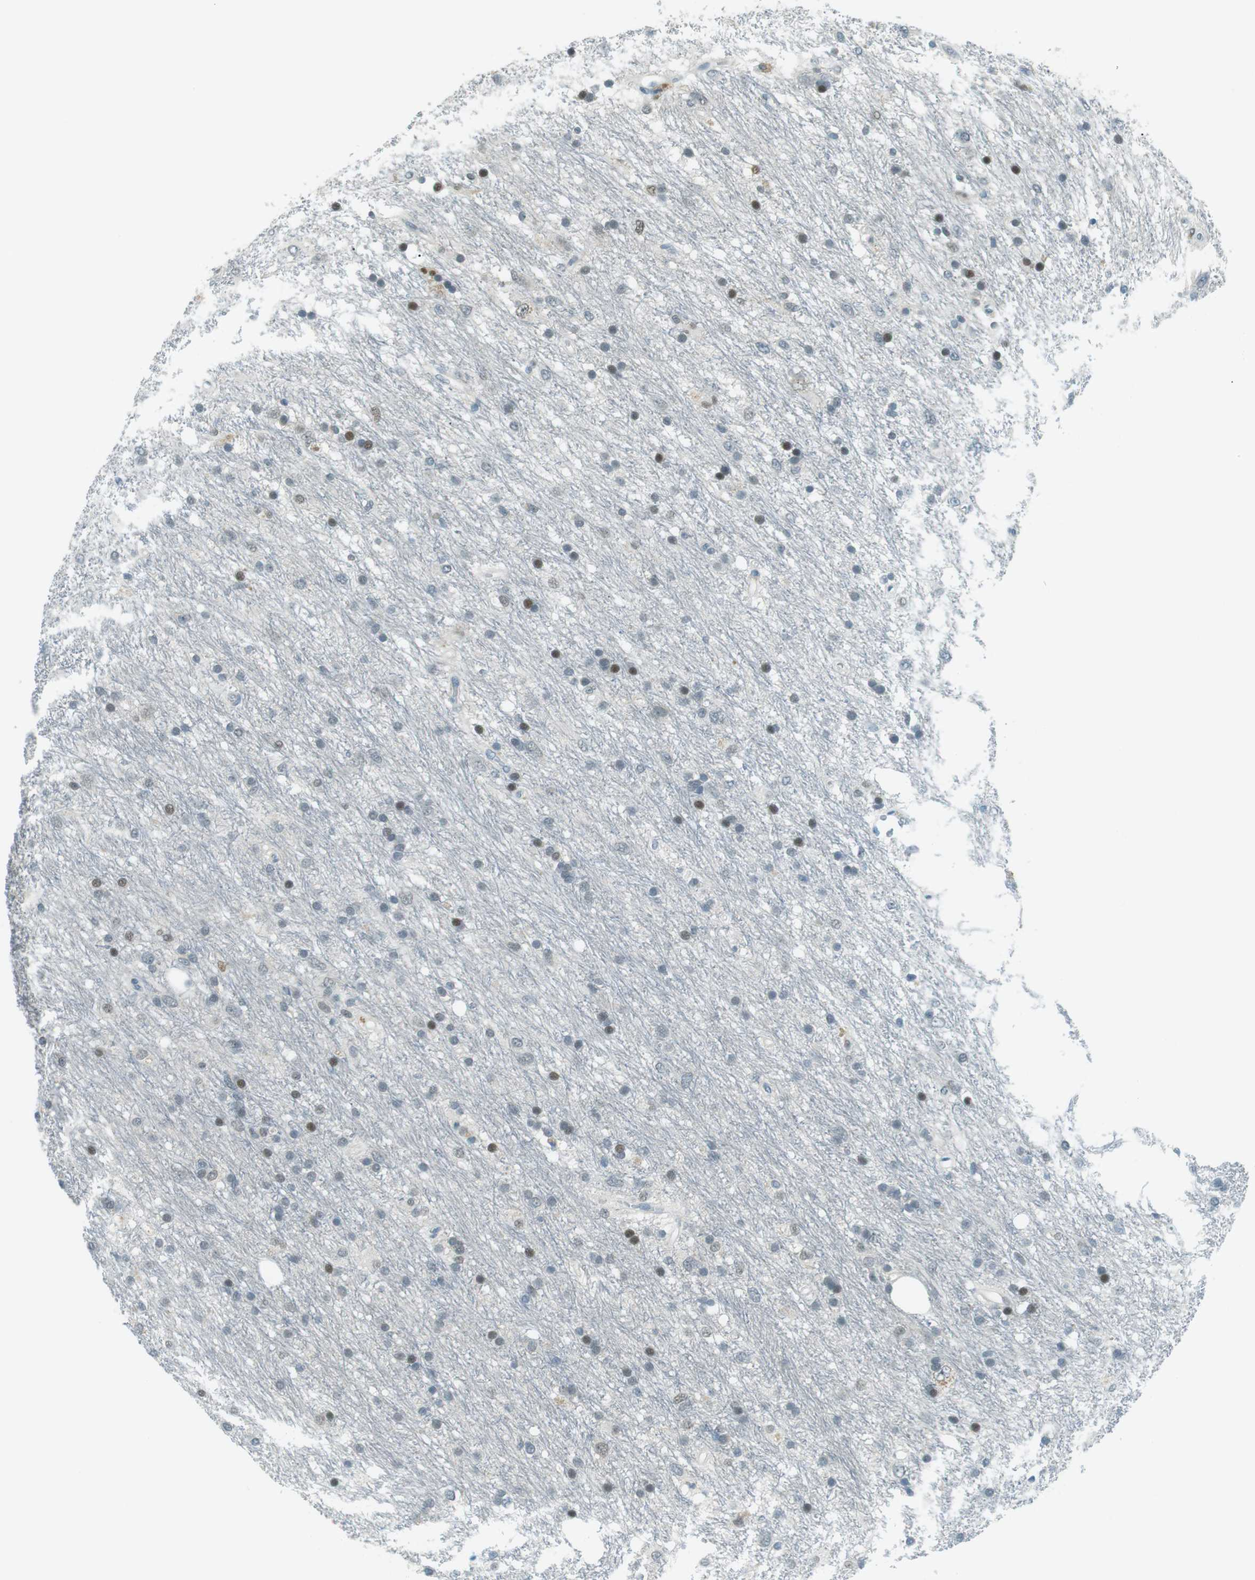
{"staining": {"intensity": "moderate", "quantity": "25%-75%", "location": "nuclear"}, "tissue": "glioma", "cell_type": "Tumor cells", "image_type": "cancer", "snomed": [{"axis": "morphology", "description": "Glioma, malignant, Low grade"}, {"axis": "topography", "description": "Brain"}], "caption": "Glioma stained with DAB (3,3'-diaminobenzidine) immunohistochemistry exhibits medium levels of moderate nuclear positivity in about 25%-75% of tumor cells.", "gene": "PJA1", "patient": {"sex": "male", "age": 77}}